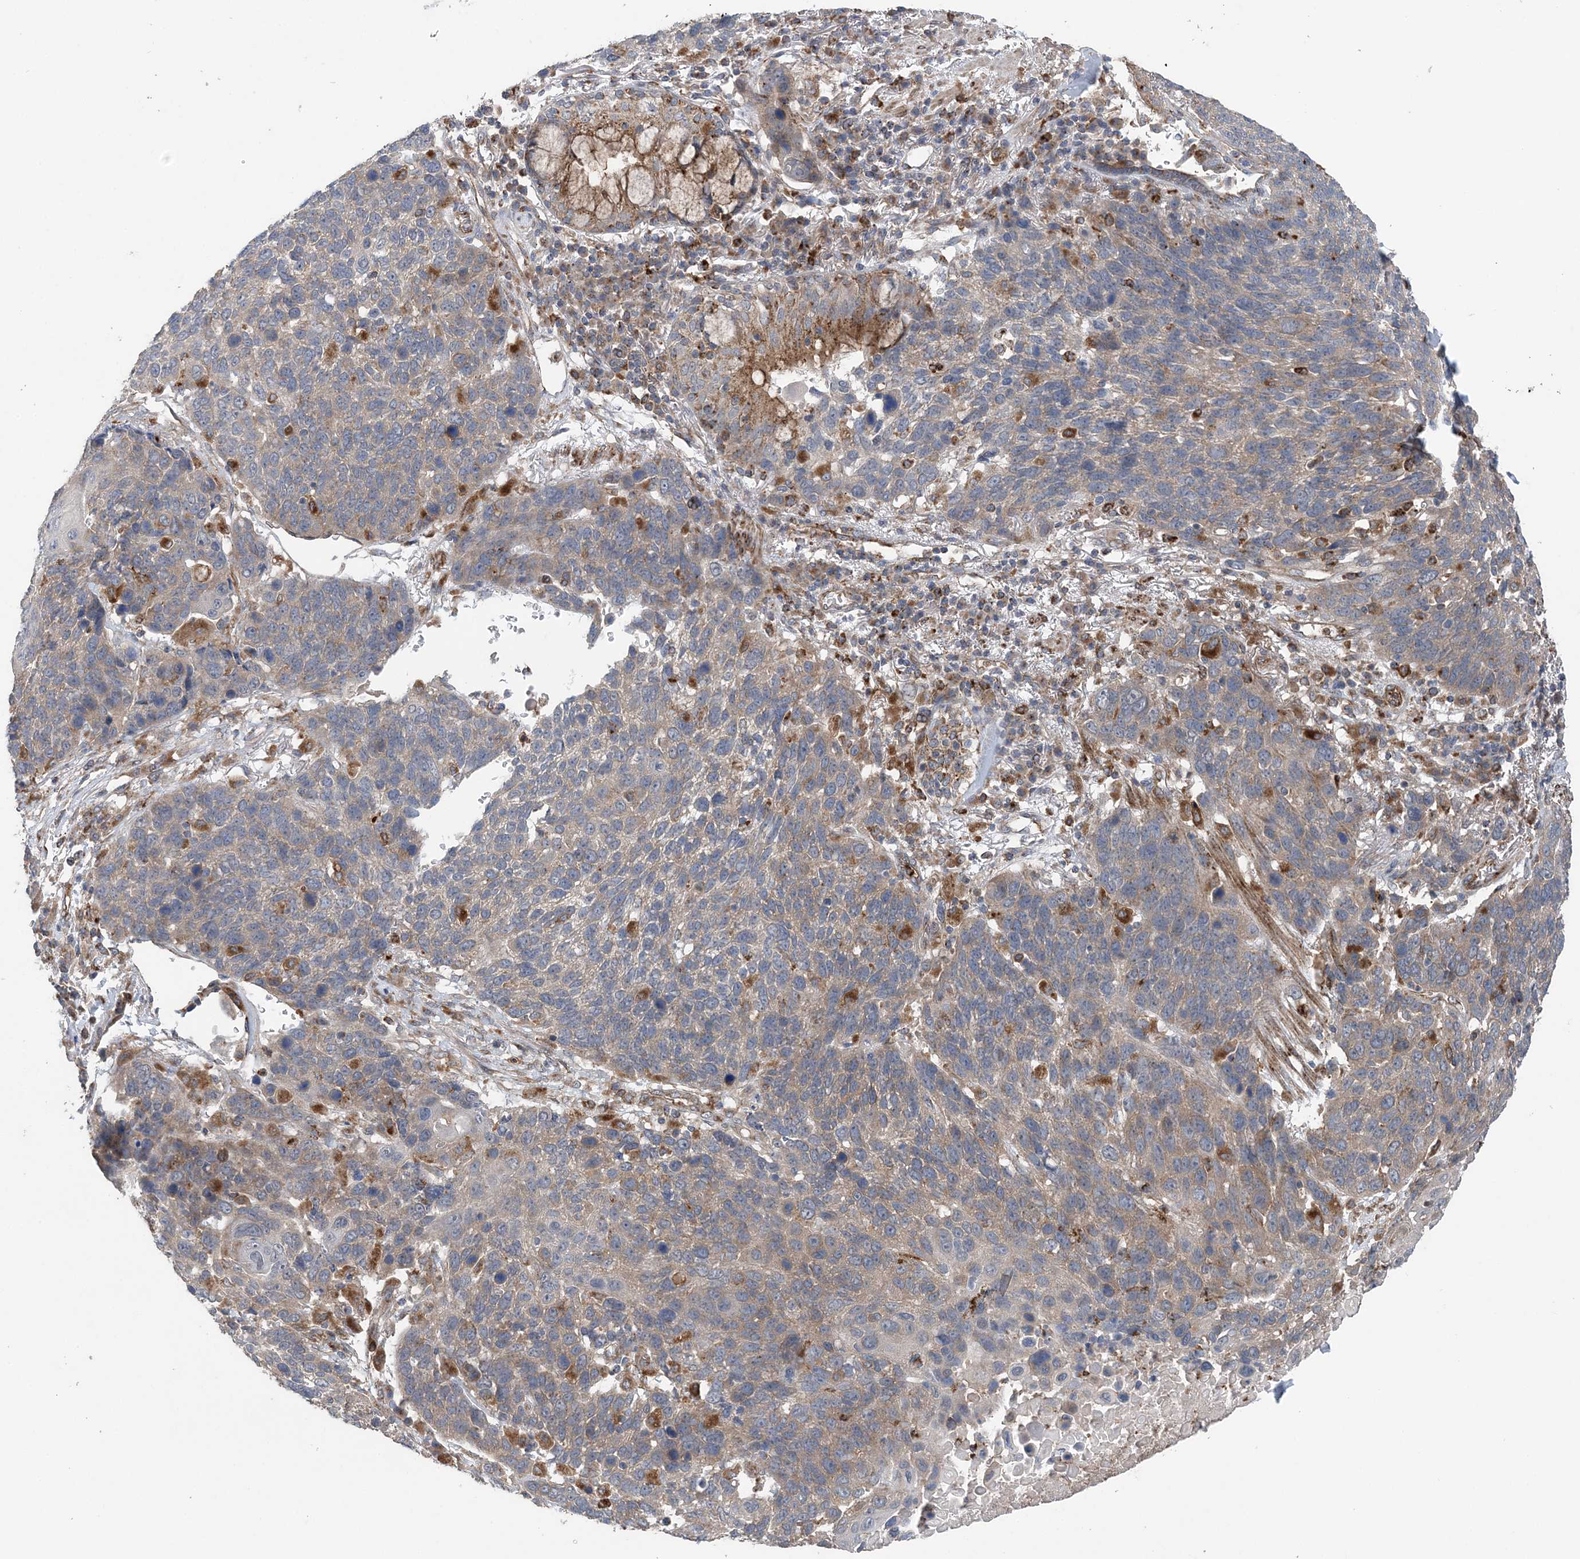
{"staining": {"intensity": "weak", "quantity": "25%-75%", "location": "cytoplasmic/membranous"}, "tissue": "lung cancer", "cell_type": "Tumor cells", "image_type": "cancer", "snomed": [{"axis": "morphology", "description": "Squamous cell carcinoma, NOS"}, {"axis": "topography", "description": "Lung"}], "caption": "This is an image of immunohistochemistry (IHC) staining of lung squamous cell carcinoma, which shows weak positivity in the cytoplasmic/membranous of tumor cells.", "gene": "PTTG1IP", "patient": {"sex": "male", "age": 66}}